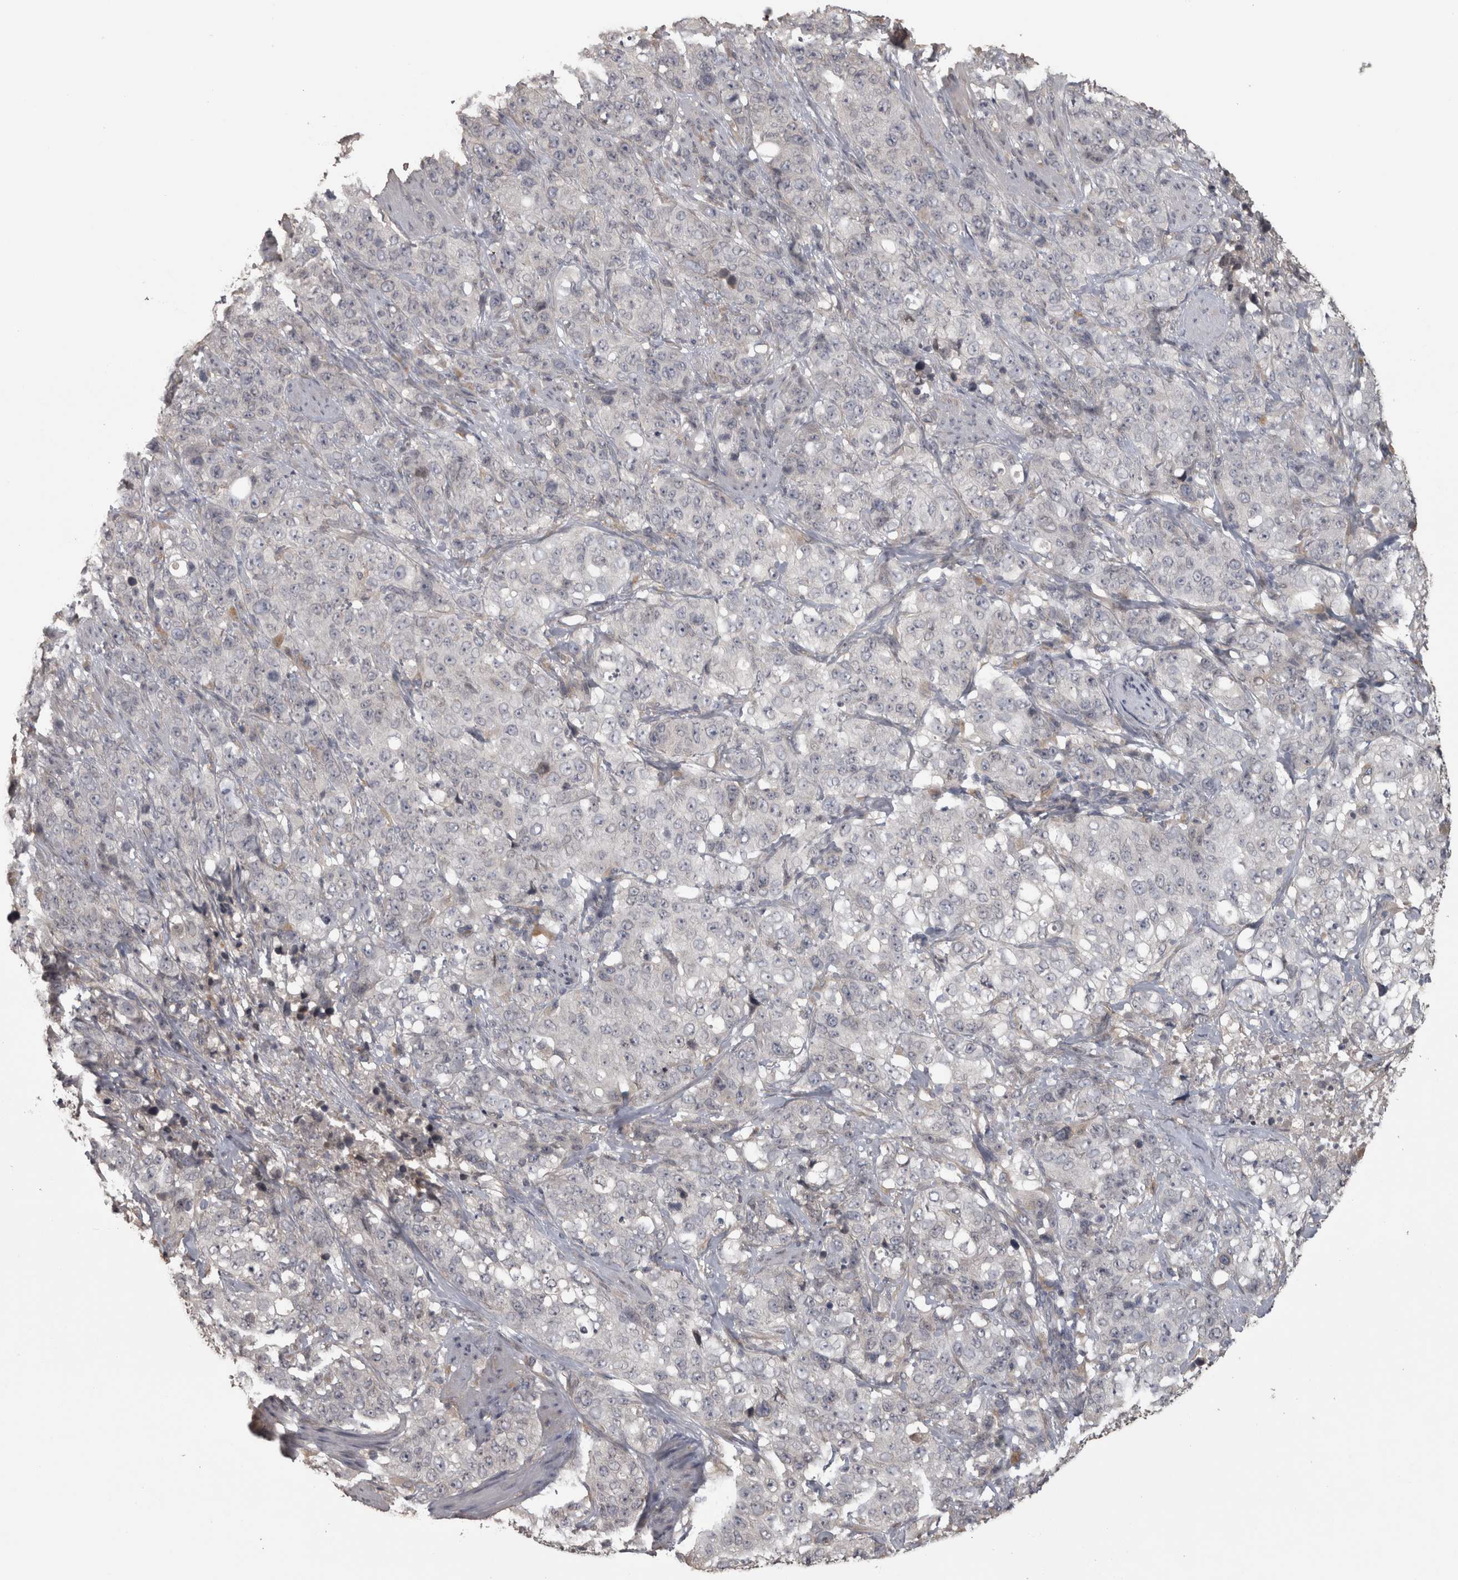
{"staining": {"intensity": "negative", "quantity": "none", "location": "none"}, "tissue": "stomach cancer", "cell_type": "Tumor cells", "image_type": "cancer", "snomed": [{"axis": "morphology", "description": "Adenocarcinoma, NOS"}, {"axis": "topography", "description": "Stomach"}], "caption": "There is no significant positivity in tumor cells of adenocarcinoma (stomach).", "gene": "RAB29", "patient": {"sex": "male", "age": 48}}